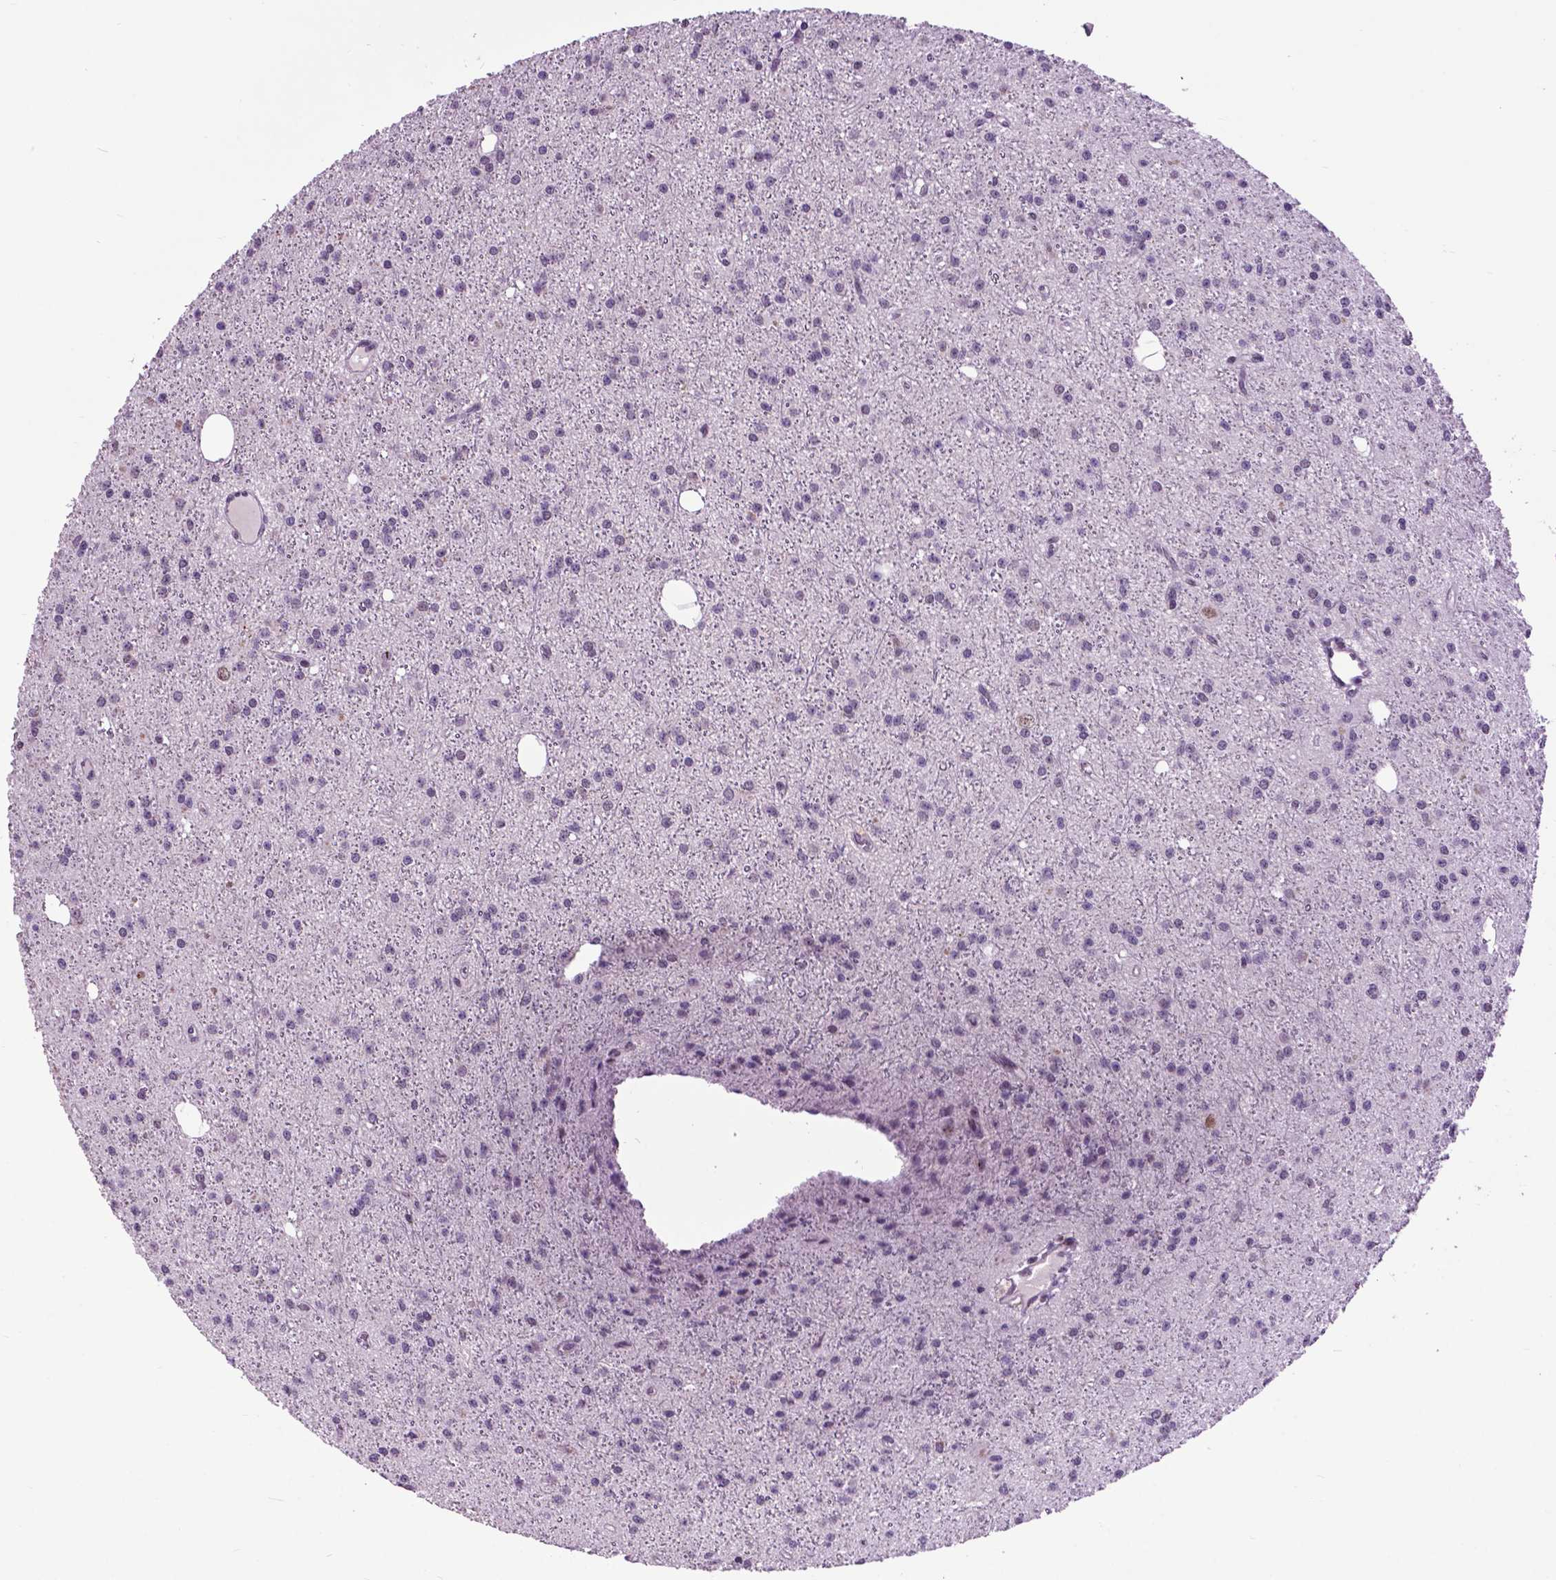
{"staining": {"intensity": "negative", "quantity": "none", "location": "none"}, "tissue": "glioma", "cell_type": "Tumor cells", "image_type": "cancer", "snomed": [{"axis": "morphology", "description": "Glioma, malignant, Low grade"}, {"axis": "topography", "description": "Brain"}], "caption": "This is an IHC image of glioma. There is no expression in tumor cells.", "gene": "EAF1", "patient": {"sex": "male", "age": 27}}